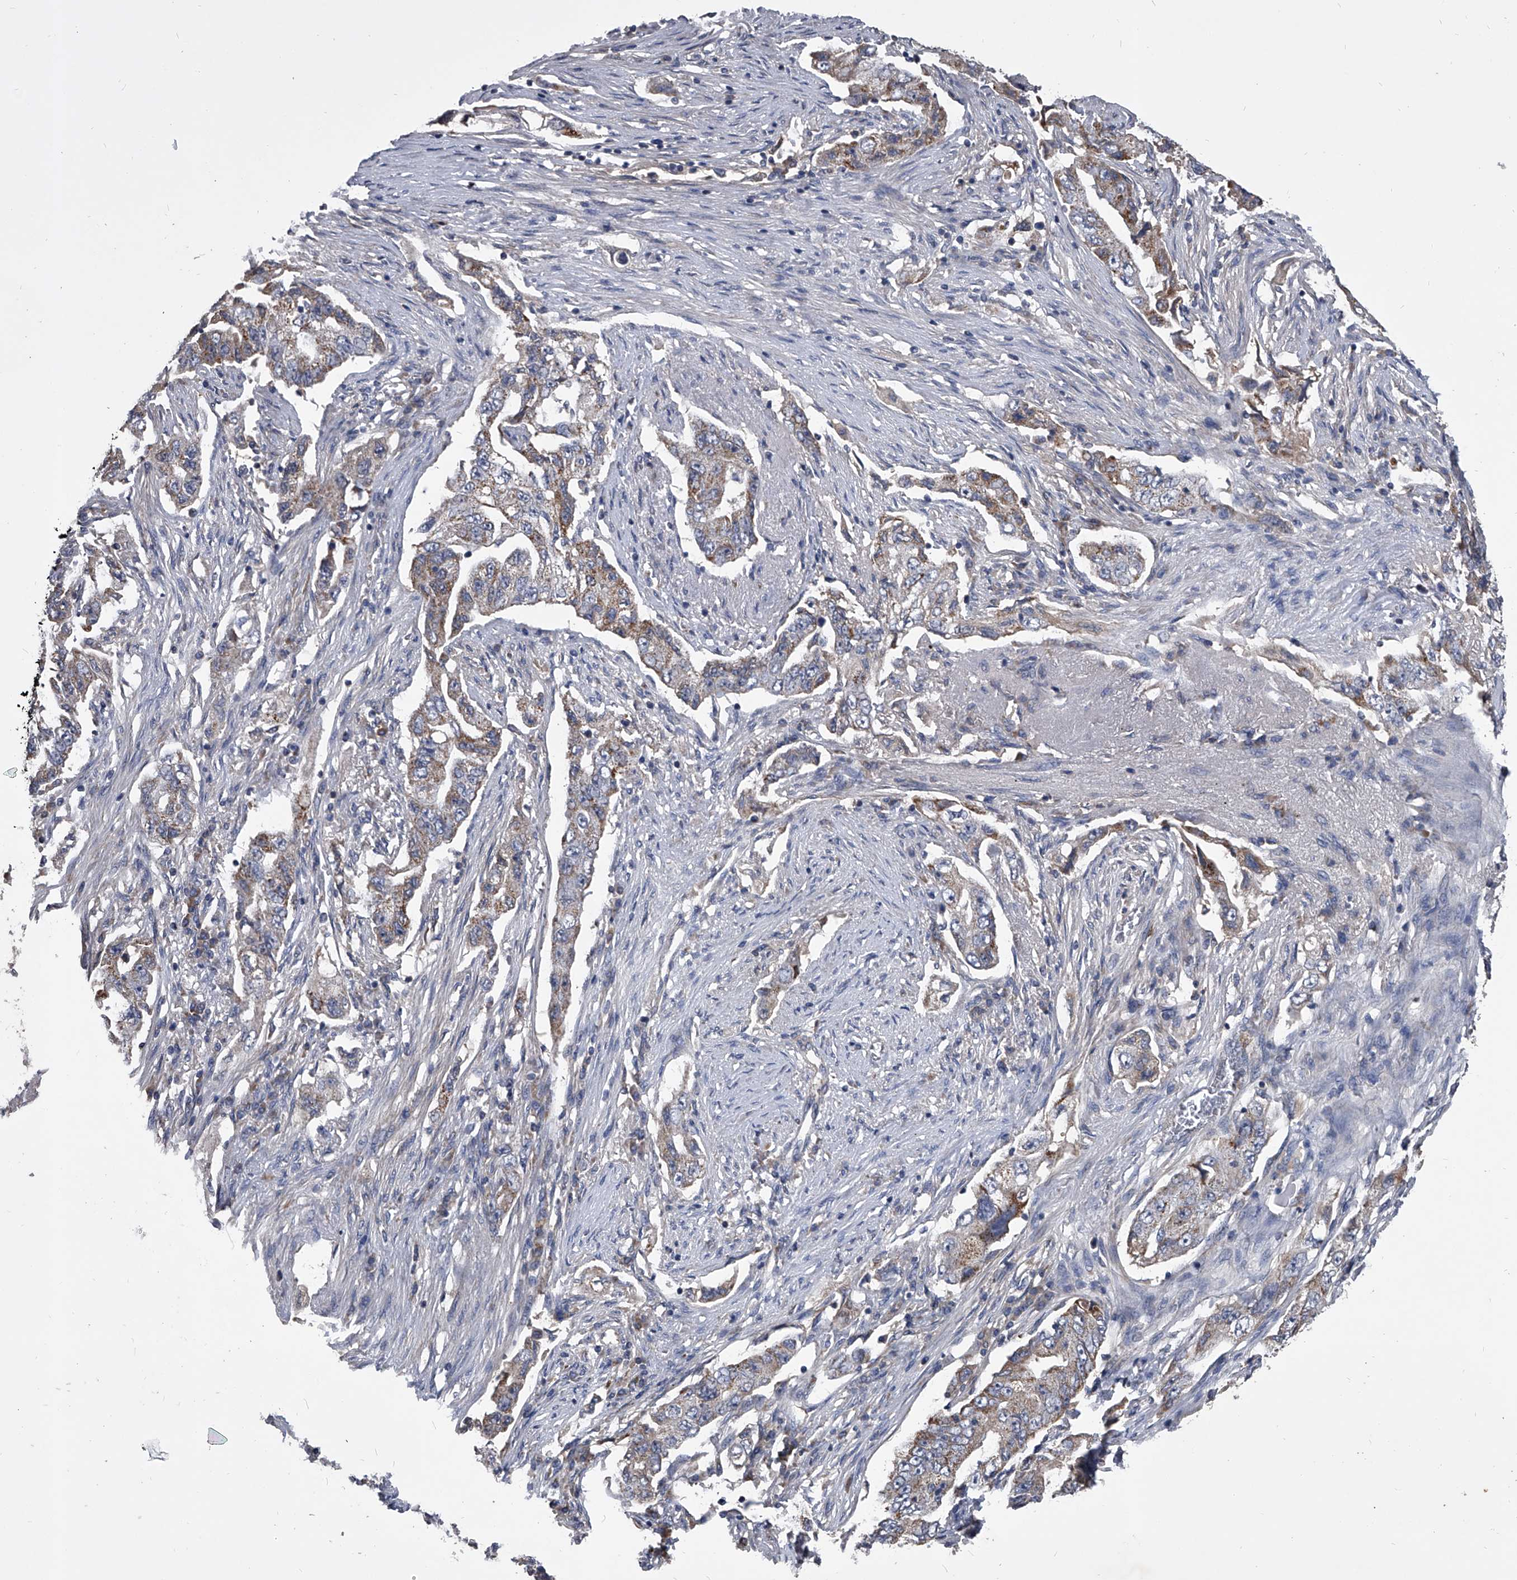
{"staining": {"intensity": "weak", "quantity": "25%-75%", "location": "cytoplasmic/membranous"}, "tissue": "lung cancer", "cell_type": "Tumor cells", "image_type": "cancer", "snomed": [{"axis": "morphology", "description": "Adenocarcinoma, NOS"}, {"axis": "topography", "description": "Lung"}], "caption": "Lung cancer (adenocarcinoma) tissue displays weak cytoplasmic/membranous expression in about 25%-75% of tumor cells (DAB (3,3'-diaminobenzidine) IHC with brightfield microscopy, high magnification).", "gene": "NRP1", "patient": {"sex": "female", "age": 51}}